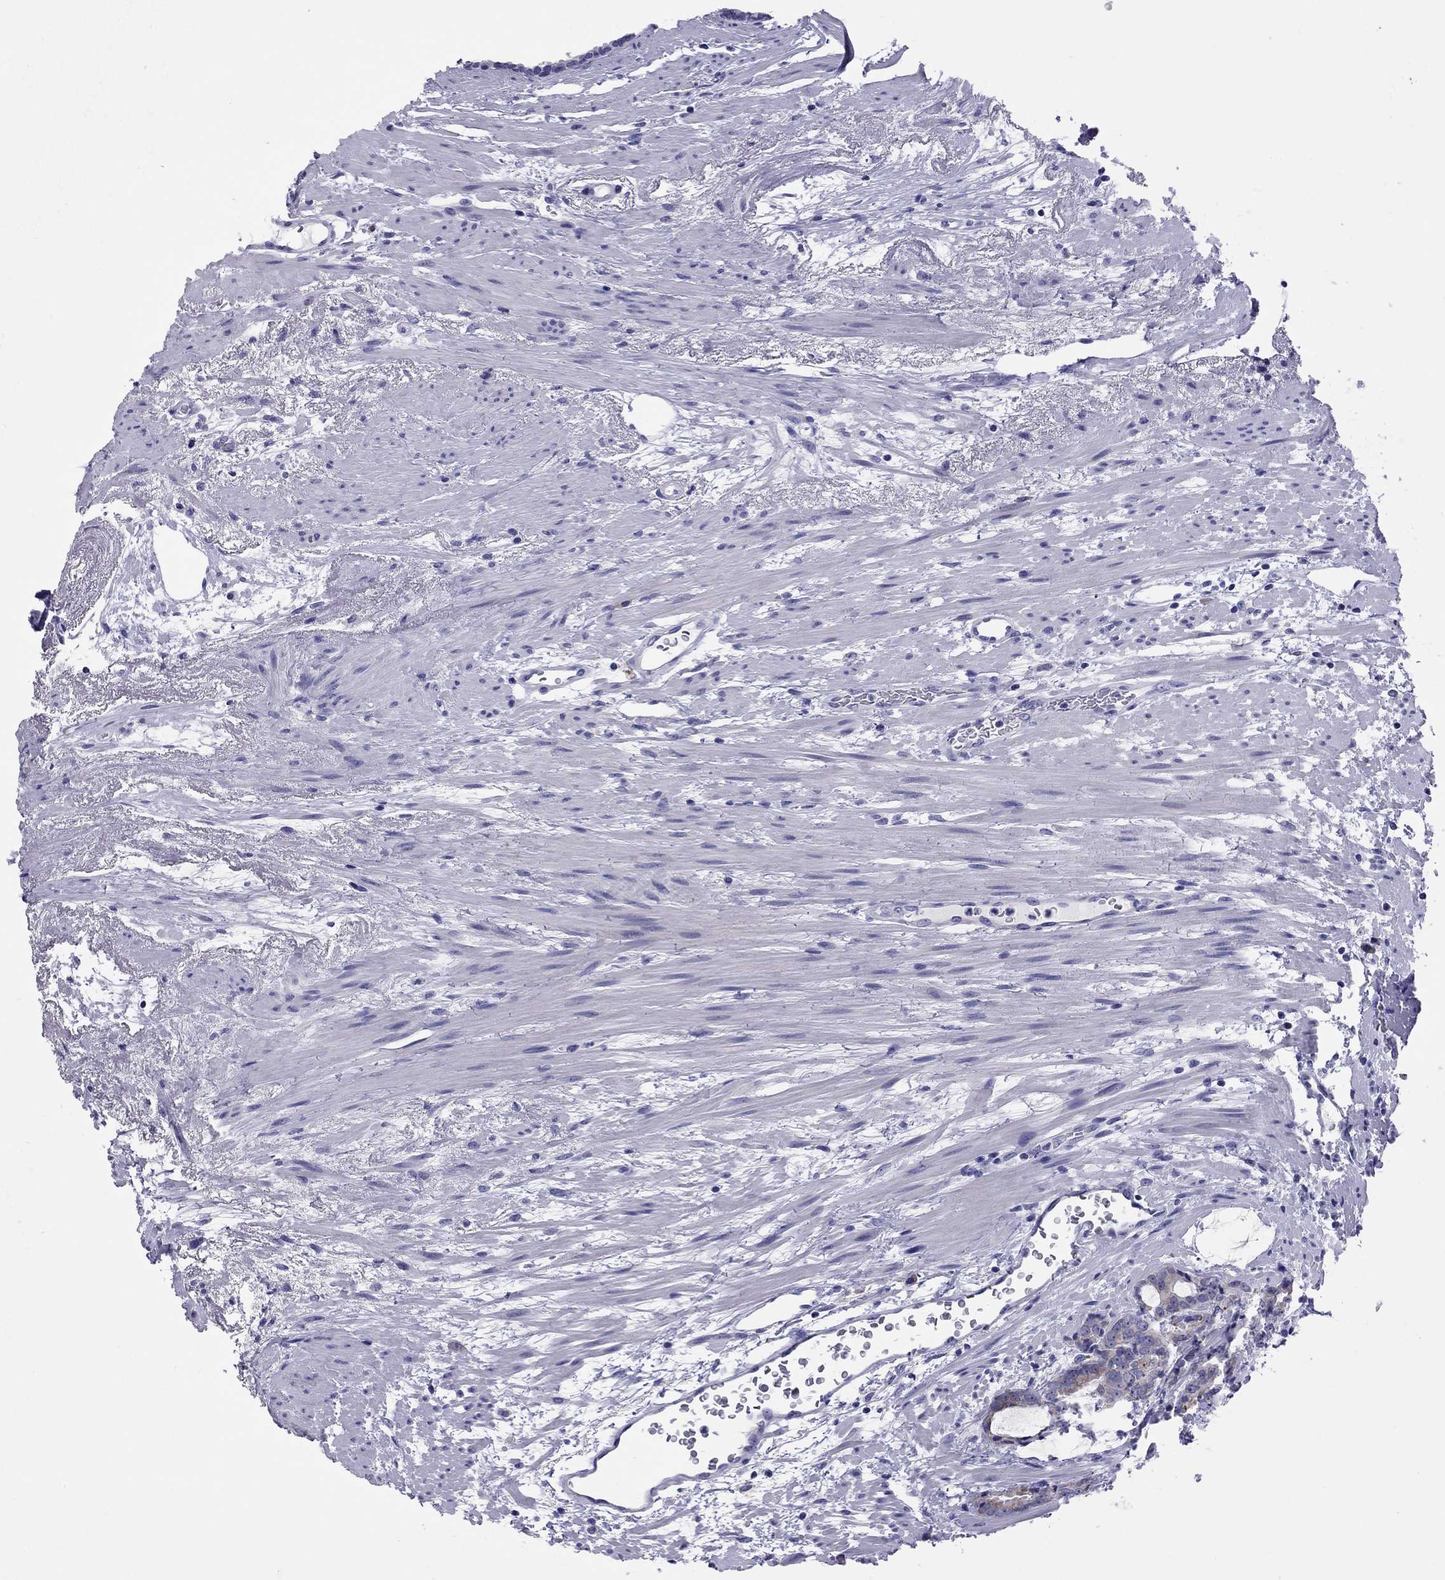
{"staining": {"intensity": "negative", "quantity": "none", "location": "none"}, "tissue": "prostate cancer", "cell_type": "Tumor cells", "image_type": "cancer", "snomed": [{"axis": "morphology", "description": "Adenocarcinoma, NOS"}, {"axis": "topography", "description": "Prostate"}], "caption": "The histopathology image displays no significant expression in tumor cells of adenocarcinoma (prostate).", "gene": "COL9A1", "patient": {"sex": "male", "age": 71}}